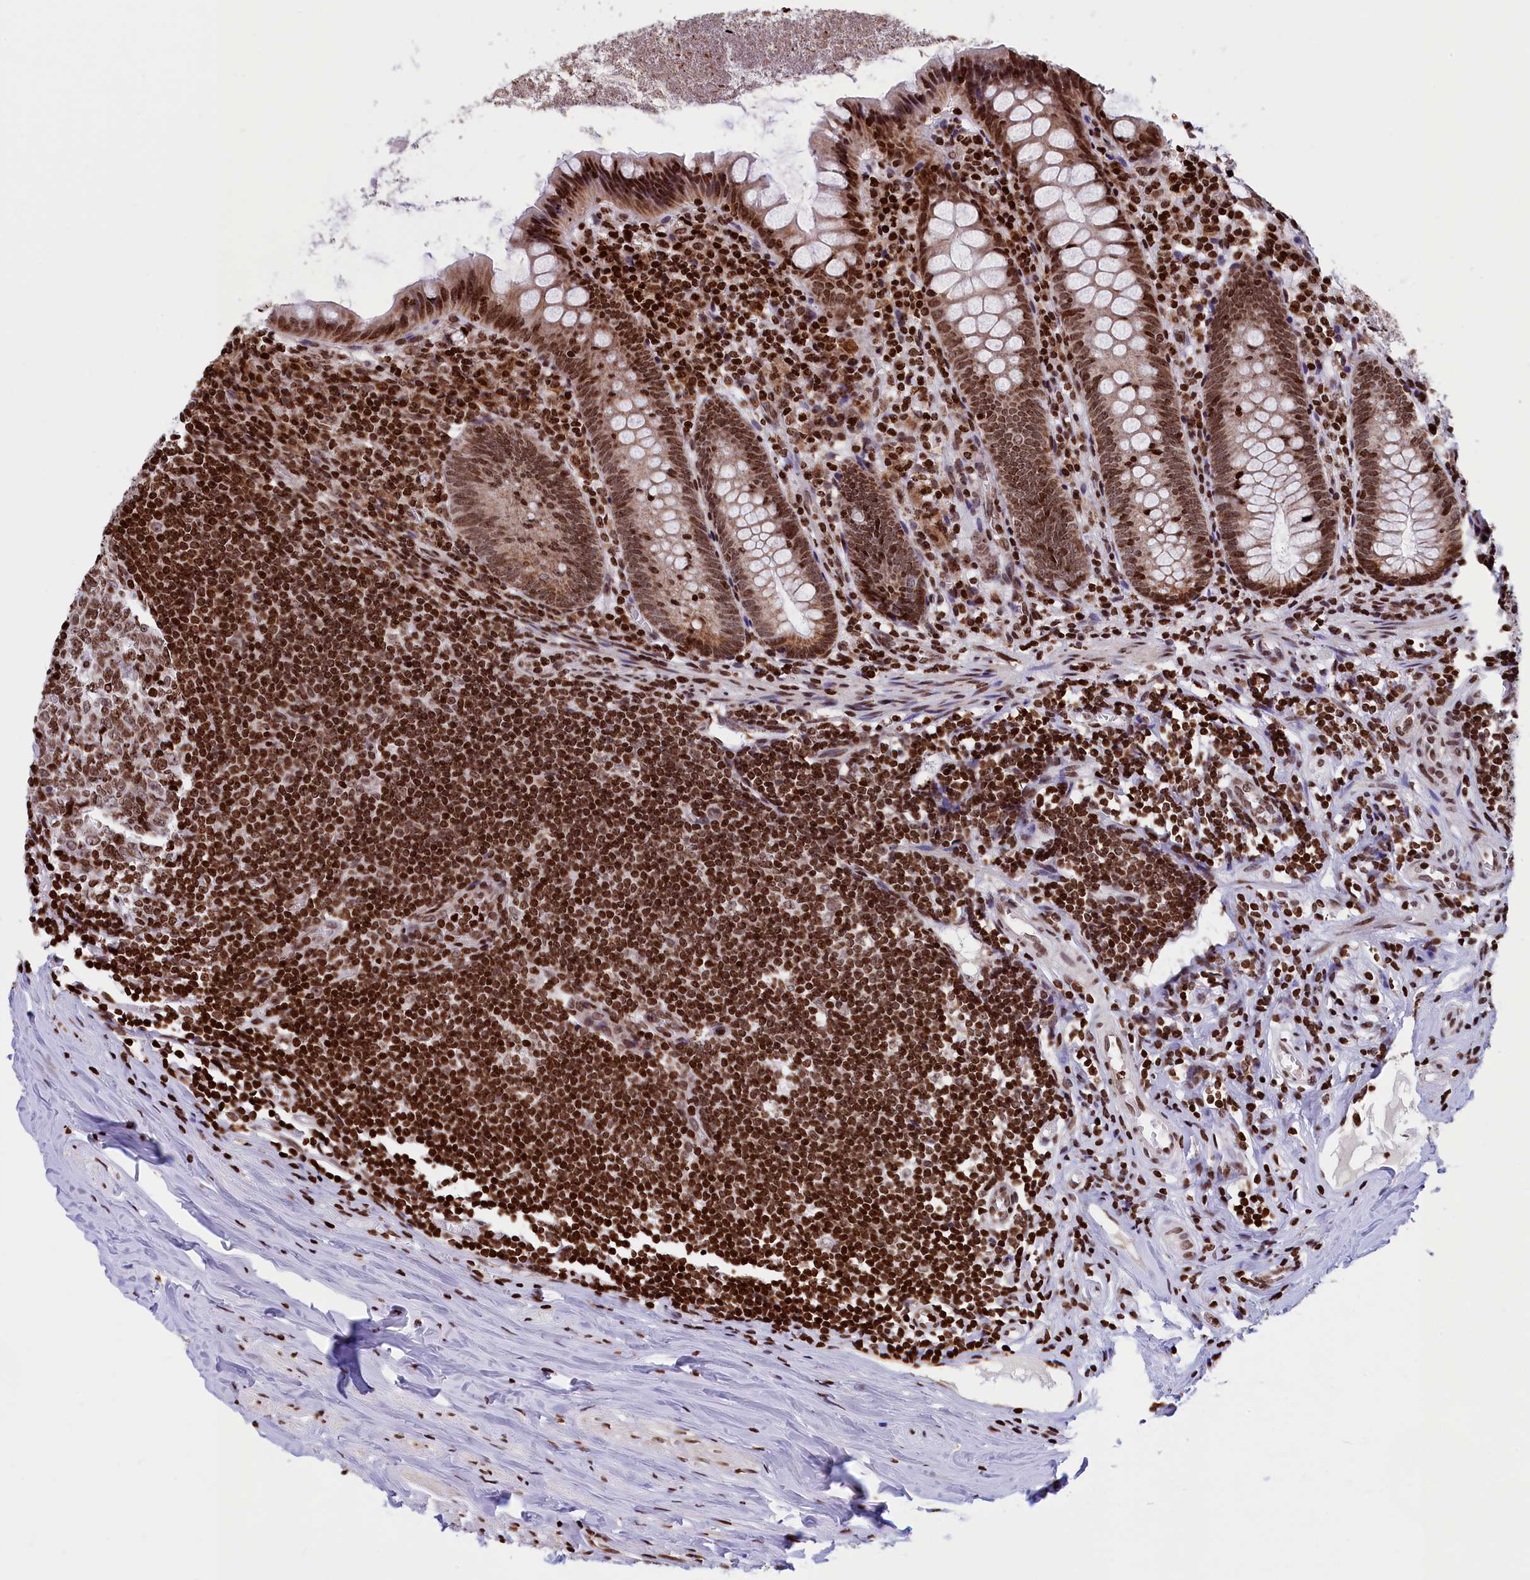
{"staining": {"intensity": "moderate", "quantity": ">75%", "location": "nuclear"}, "tissue": "appendix", "cell_type": "Glandular cells", "image_type": "normal", "snomed": [{"axis": "morphology", "description": "Normal tissue, NOS"}, {"axis": "topography", "description": "Appendix"}], "caption": "IHC (DAB) staining of unremarkable appendix demonstrates moderate nuclear protein expression in approximately >75% of glandular cells. Using DAB (3,3'-diaminobenzidine) (brown) and hematoxylin (blue) stains, captured at high magnification using brightfield microscopy.", "gene": "TIMM29", "patient": {"sex": "female", "age": 51}}